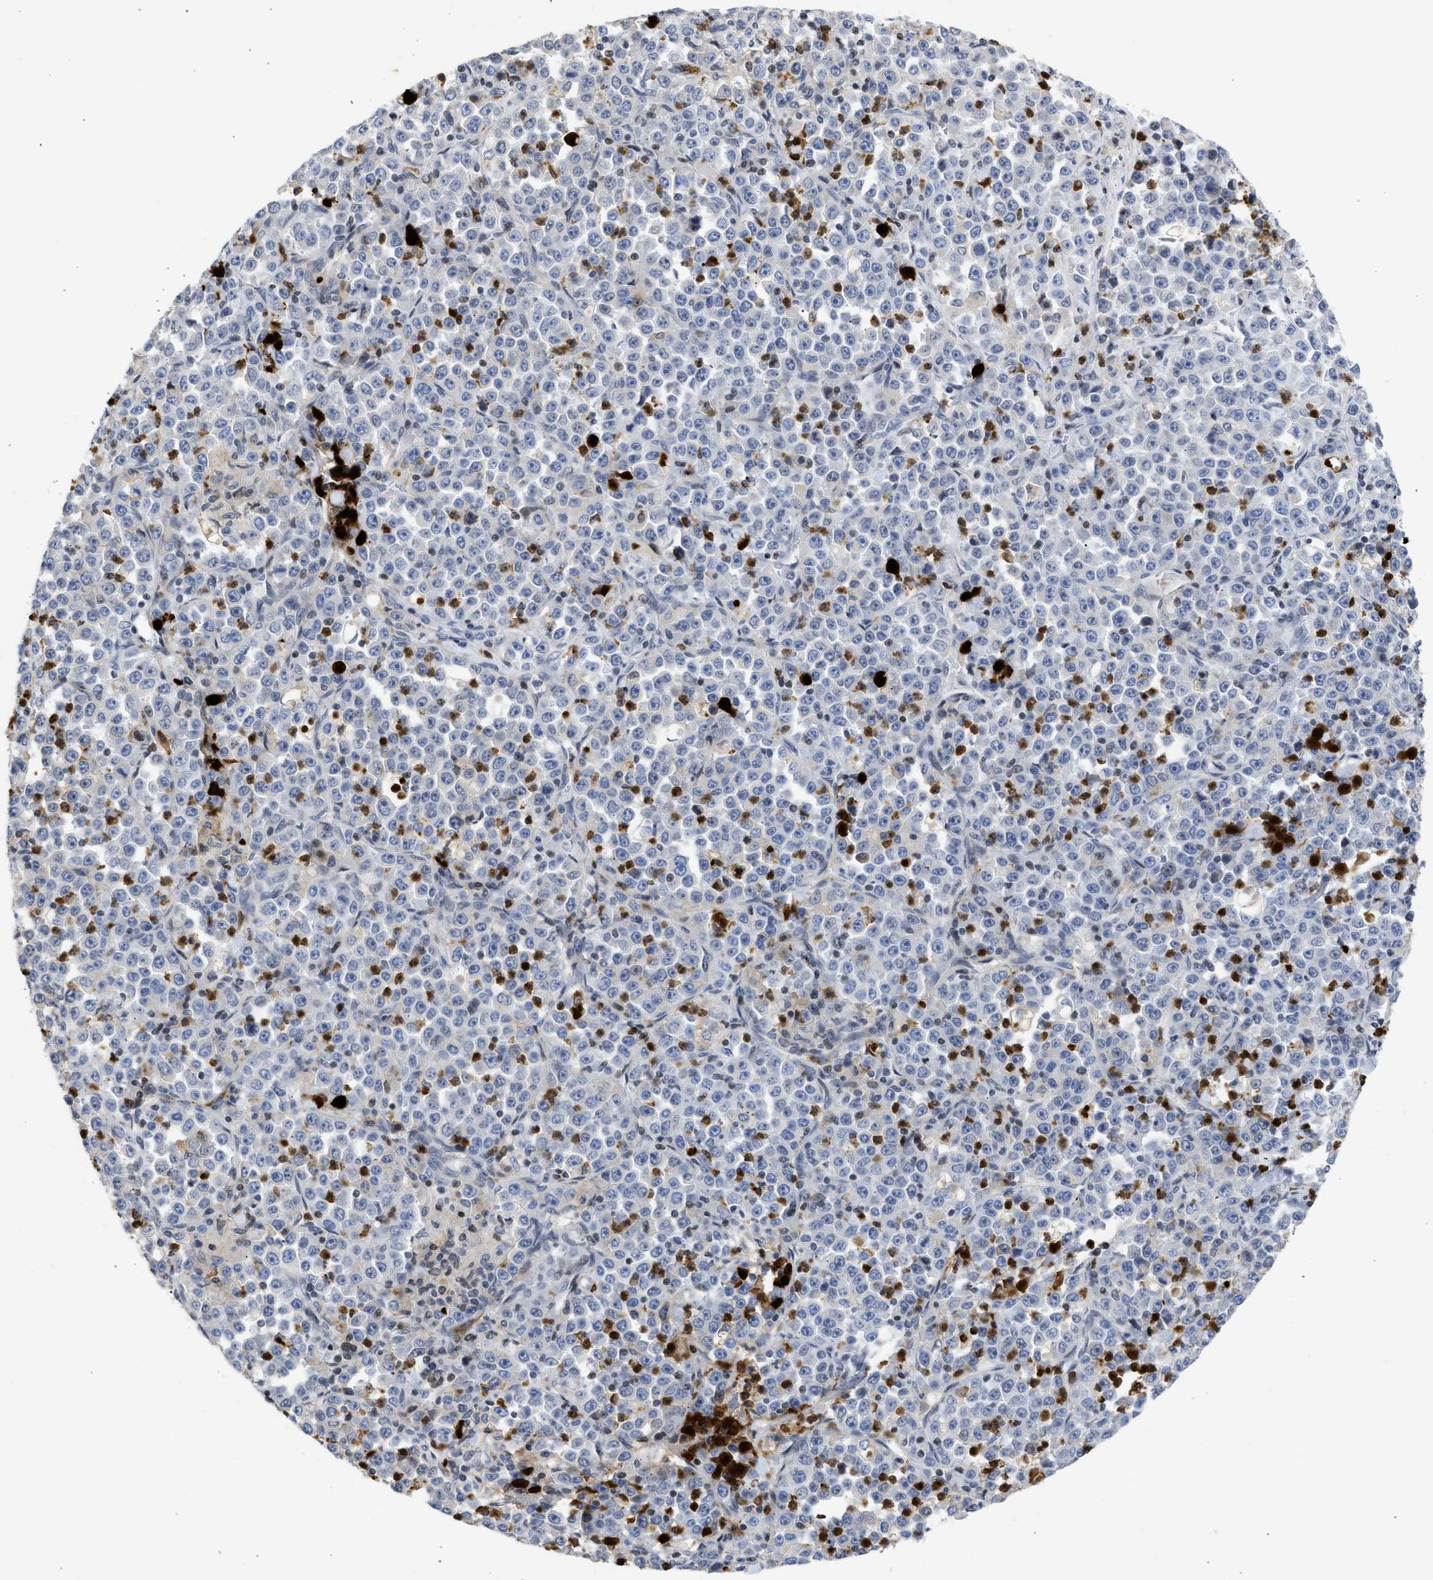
{"staining": {"intensity": "weak", "quantity": "25%-75%", "location": "cytoplasmic/membranous"}, "tissue": "stomach cancer", "cell_type": "Tumor cells", "image_type": "cancer", "snomed": [{"axis": "morphology", "description": "Normal tissue, NOS"}, {"axis": "morphology", "description": "Adenocarcinoma, NOS"}, {"axis": "topography", "description": "Stomach, upper"}, {"axis": "topography", "description": "Stomach"}], "caption": "Protein expression by immunohistochemistry (IHC) displays weak cytoplasmic/membranous positivity in about 25%-75% of tumor cells in stomach cancer (adenocarcinoma).", "gene": "ENSG00000142539", "patient": {"sex": "male", "age": 59}}